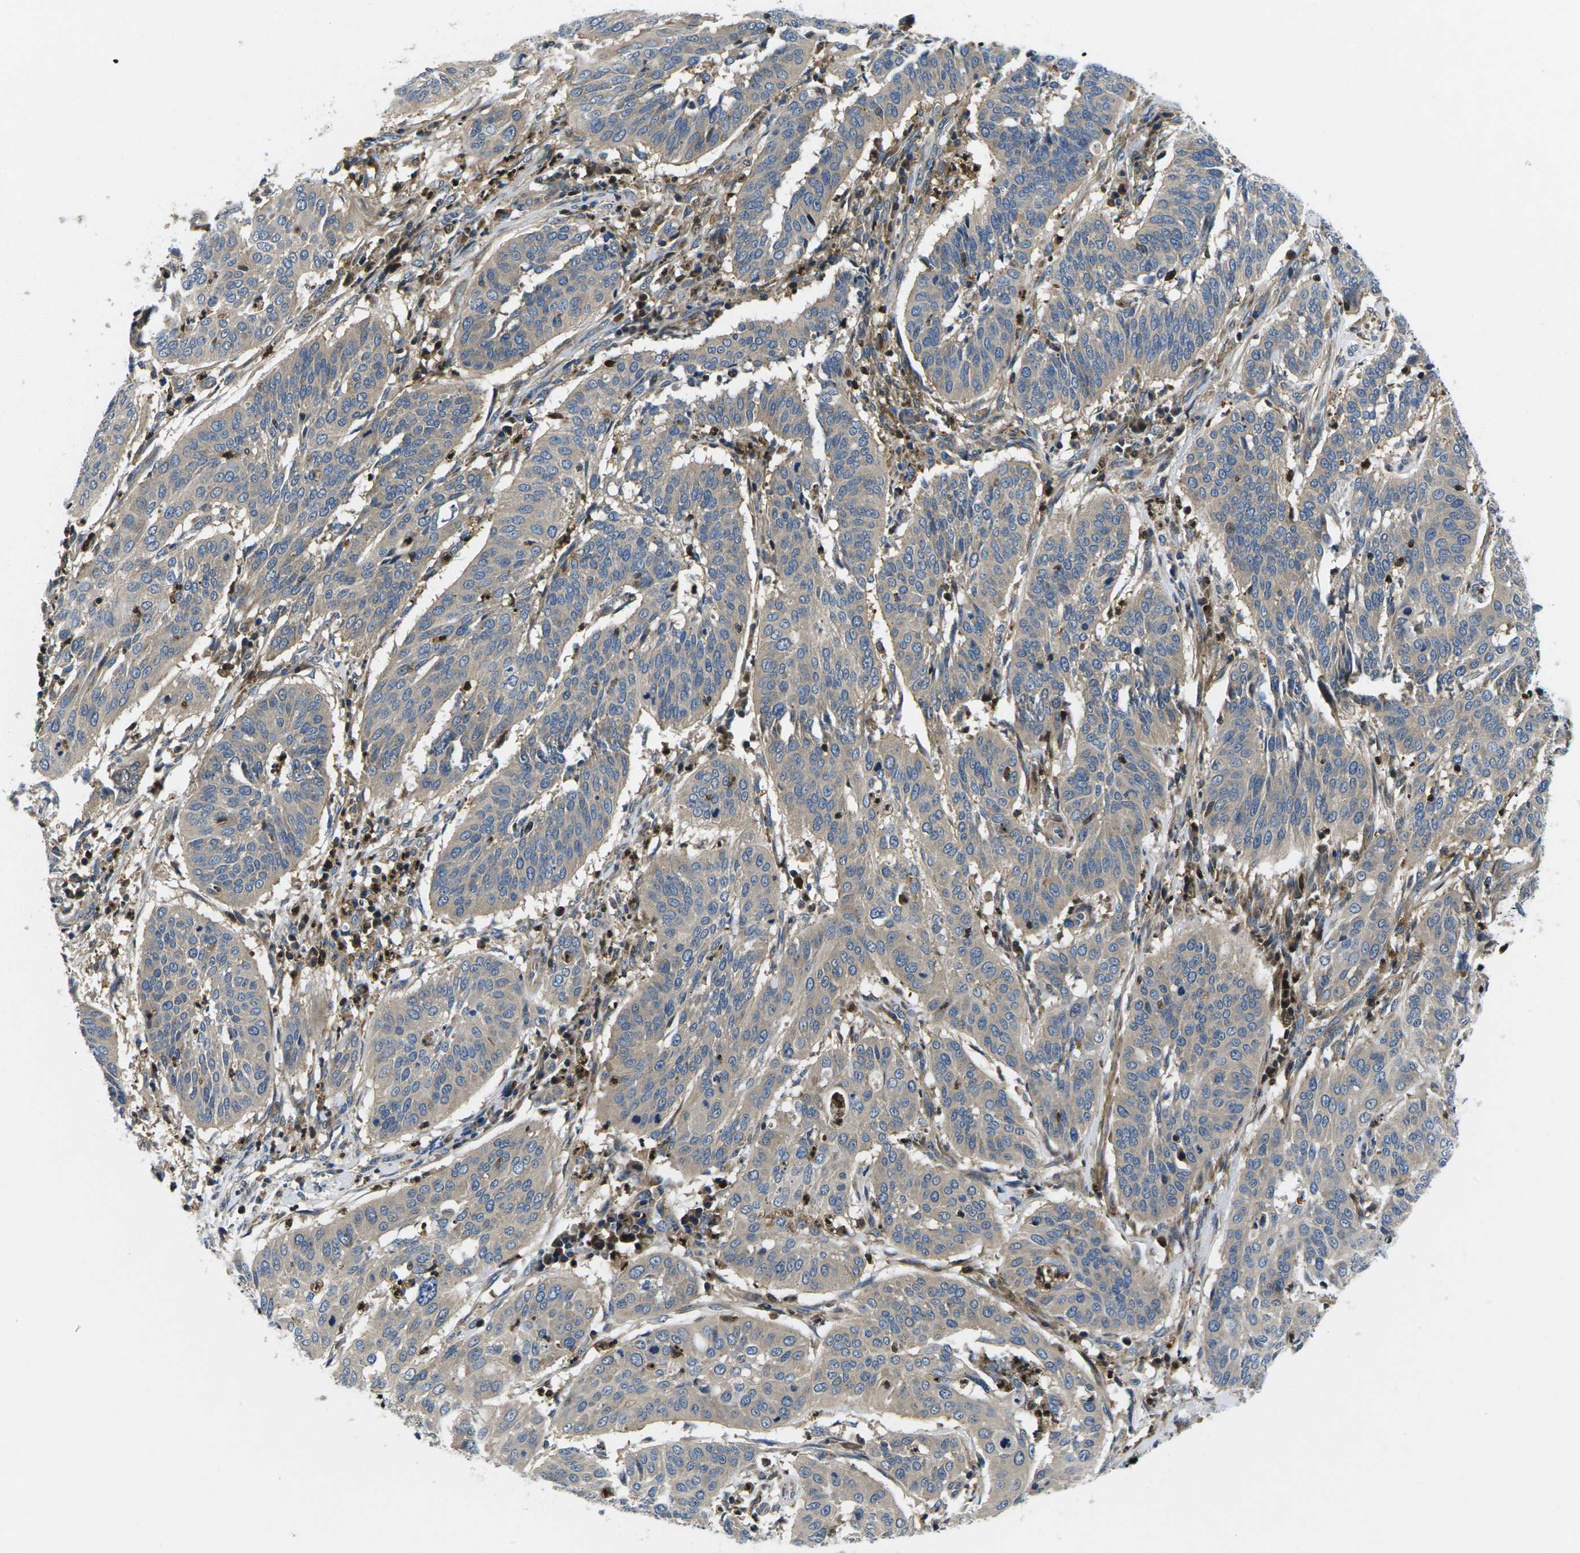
{"staining": {"intensity": "weak", "quantity": ">75%", "location": "cytoplasmic/membranous"}, "tissue": "cervical cancer", "cell_type": "Tumor cells", "image_type": "cancer", "snomed": [{"axis": "morphology", "description": "Normal tissue, NOS"}, {"axis": "morphology", "description": "Squamous cell carcinoma, NOS"}, {"axis": "topography", "description": "Cervix"}], "caption": "Squamous cell carcinoma (cervical) stained with DAB immunohistochemistry displays low levels of weak cytoplasmic/membranous expression in approximately >75% of tumor cells. The protein of interest is stained brown, and the nuclei are stained in blue (DAB IHC with brightfield microscopy, high magnification).", "gene": "PLCE1", "patient": {"sex": "female", "age": 39}}